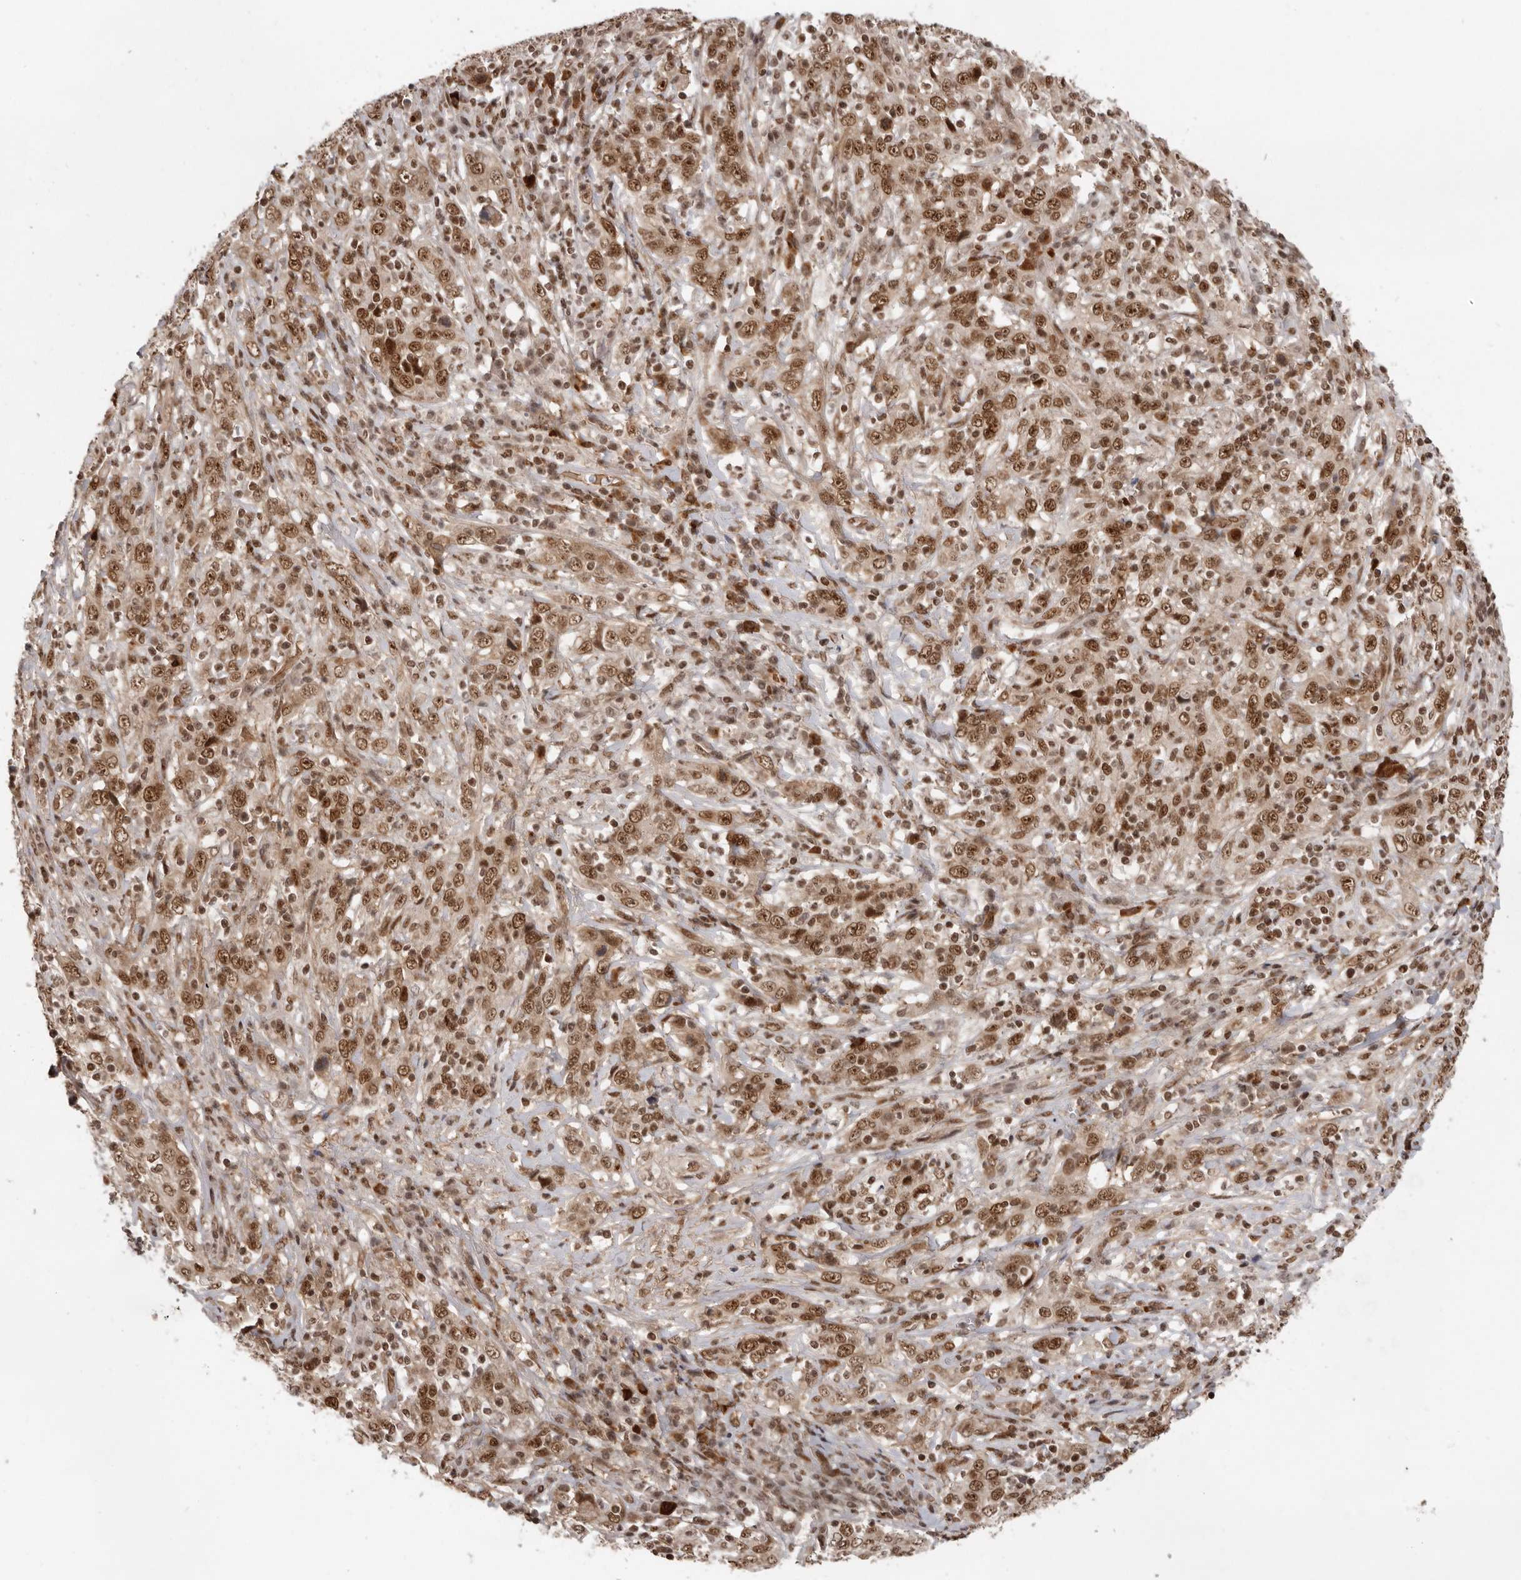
{"staining": {"intensity": "moderate", "quantity": ">75%", "location": "nuclear"}, "tissue": "cervical cancer", "cell_type": "Tumor cells", "image_type": "cancer", "snomed": [{"axis": "morphology", "description": "Squamous cell carcinoma, NOS"}, {"axis": "topography", "description": "Cervix"}], "caption": "About >75% of tumor cells in squamous cell carcinoma (cervical) show moderate nuclear protein expression as visualized by brown immunohistochemical staining.", "gene": "CHTOP", "patient": {"sex": "female", "age": 46}}